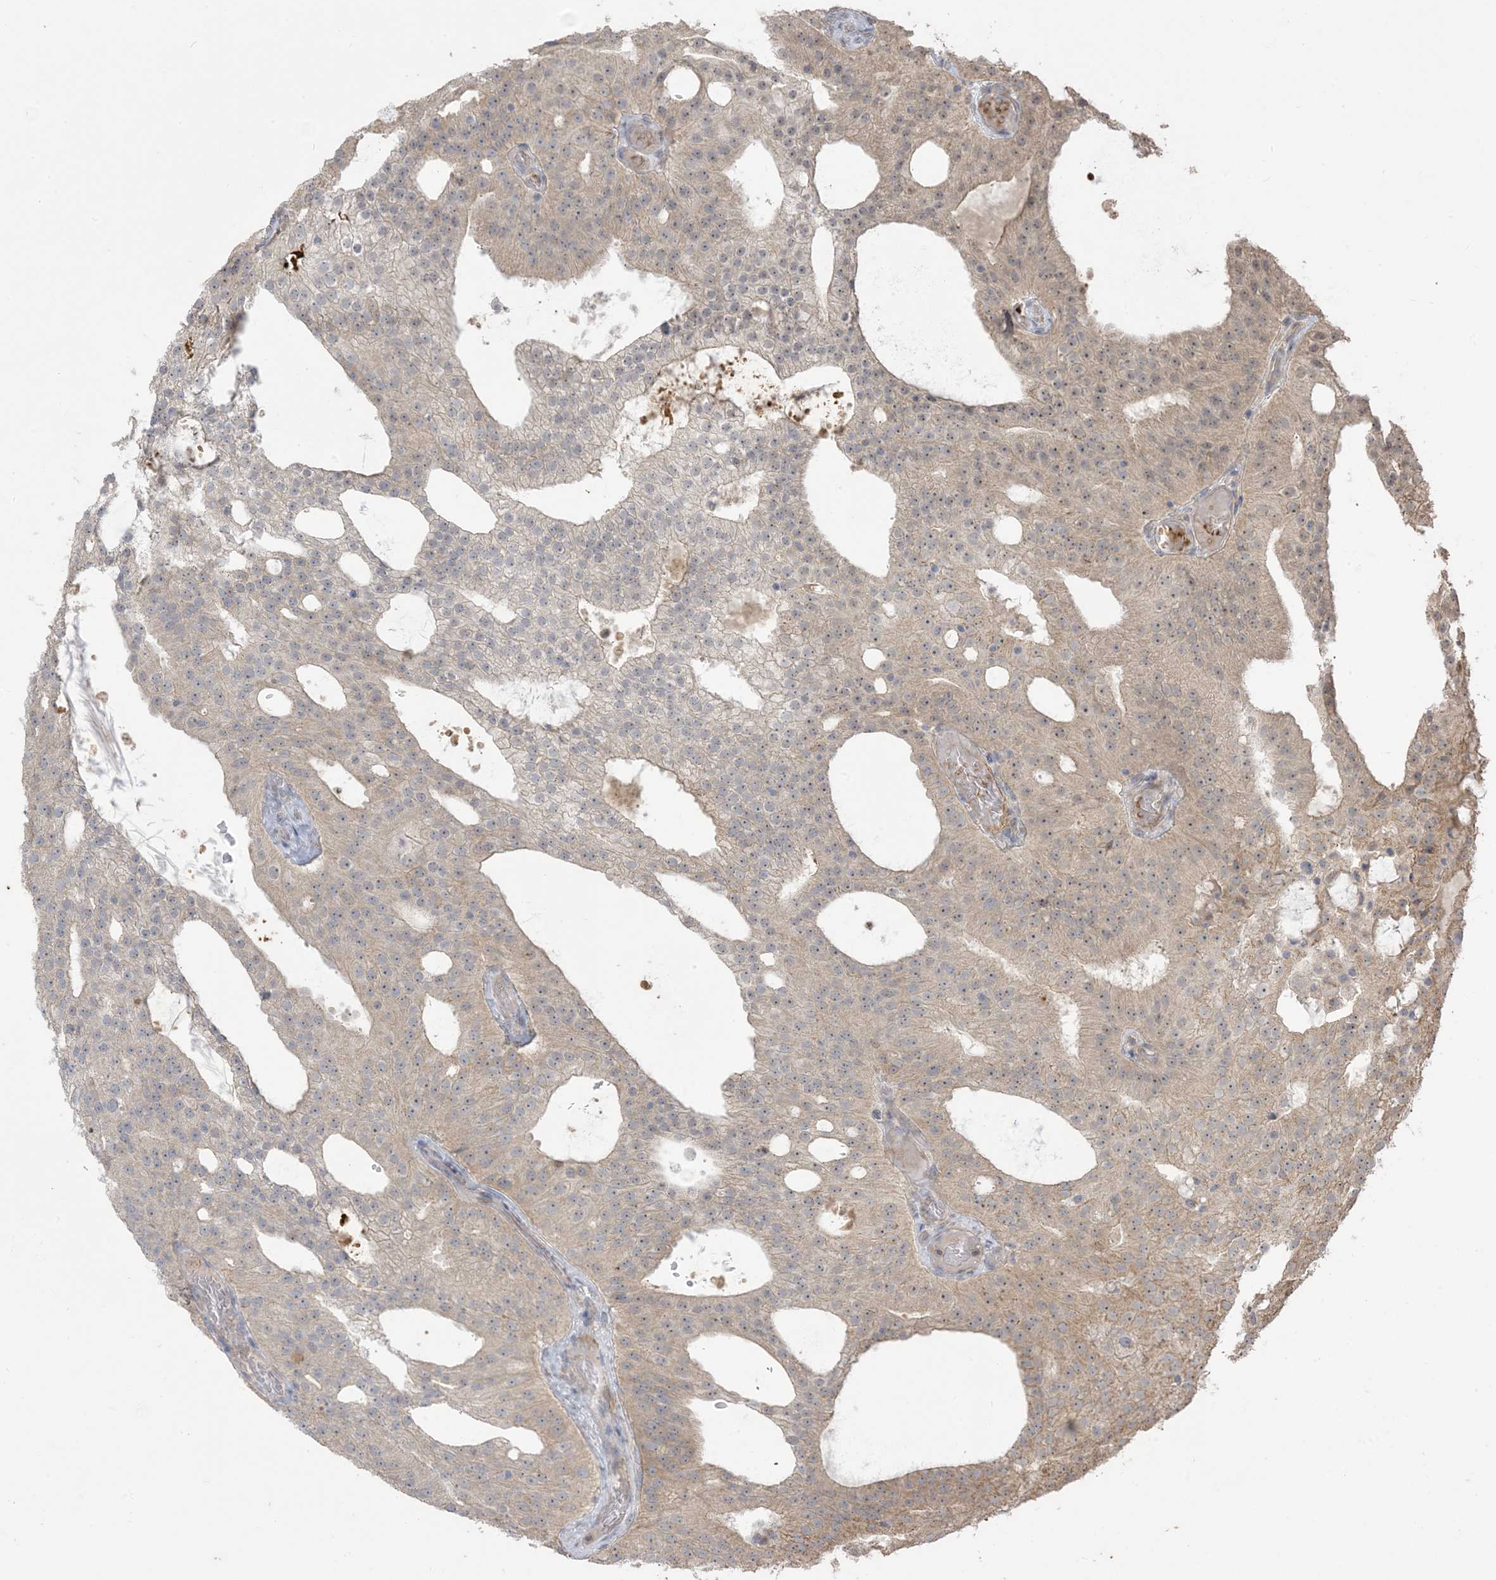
{"staining": {"intensity": "weak", "quantity": "25%-75%", "location": "cytoplasmic/membranous,nuclear"}, "tissue": "prostate cancer", "cell_type": "Tumor cells", "image_type": "cancer", "snomed": [{"axis": "morphology", "description": "Adenocarcinoma, Medium grade"}, {"axis": "topography", "description": "Prostate"}], "caption": "Protein staining reveals weak cytoplasmic/membranous and nuclear staining in approximately 25%-75% of tumor cells in adenocarcinoma (medium-grade) (prostate). (DAB (3,3'-diaminobenzidine) = brown stain, brightfield microscopy at high magnification).", "gene": "KLHL18", "patient": {"sex": "male", "age": 88}}